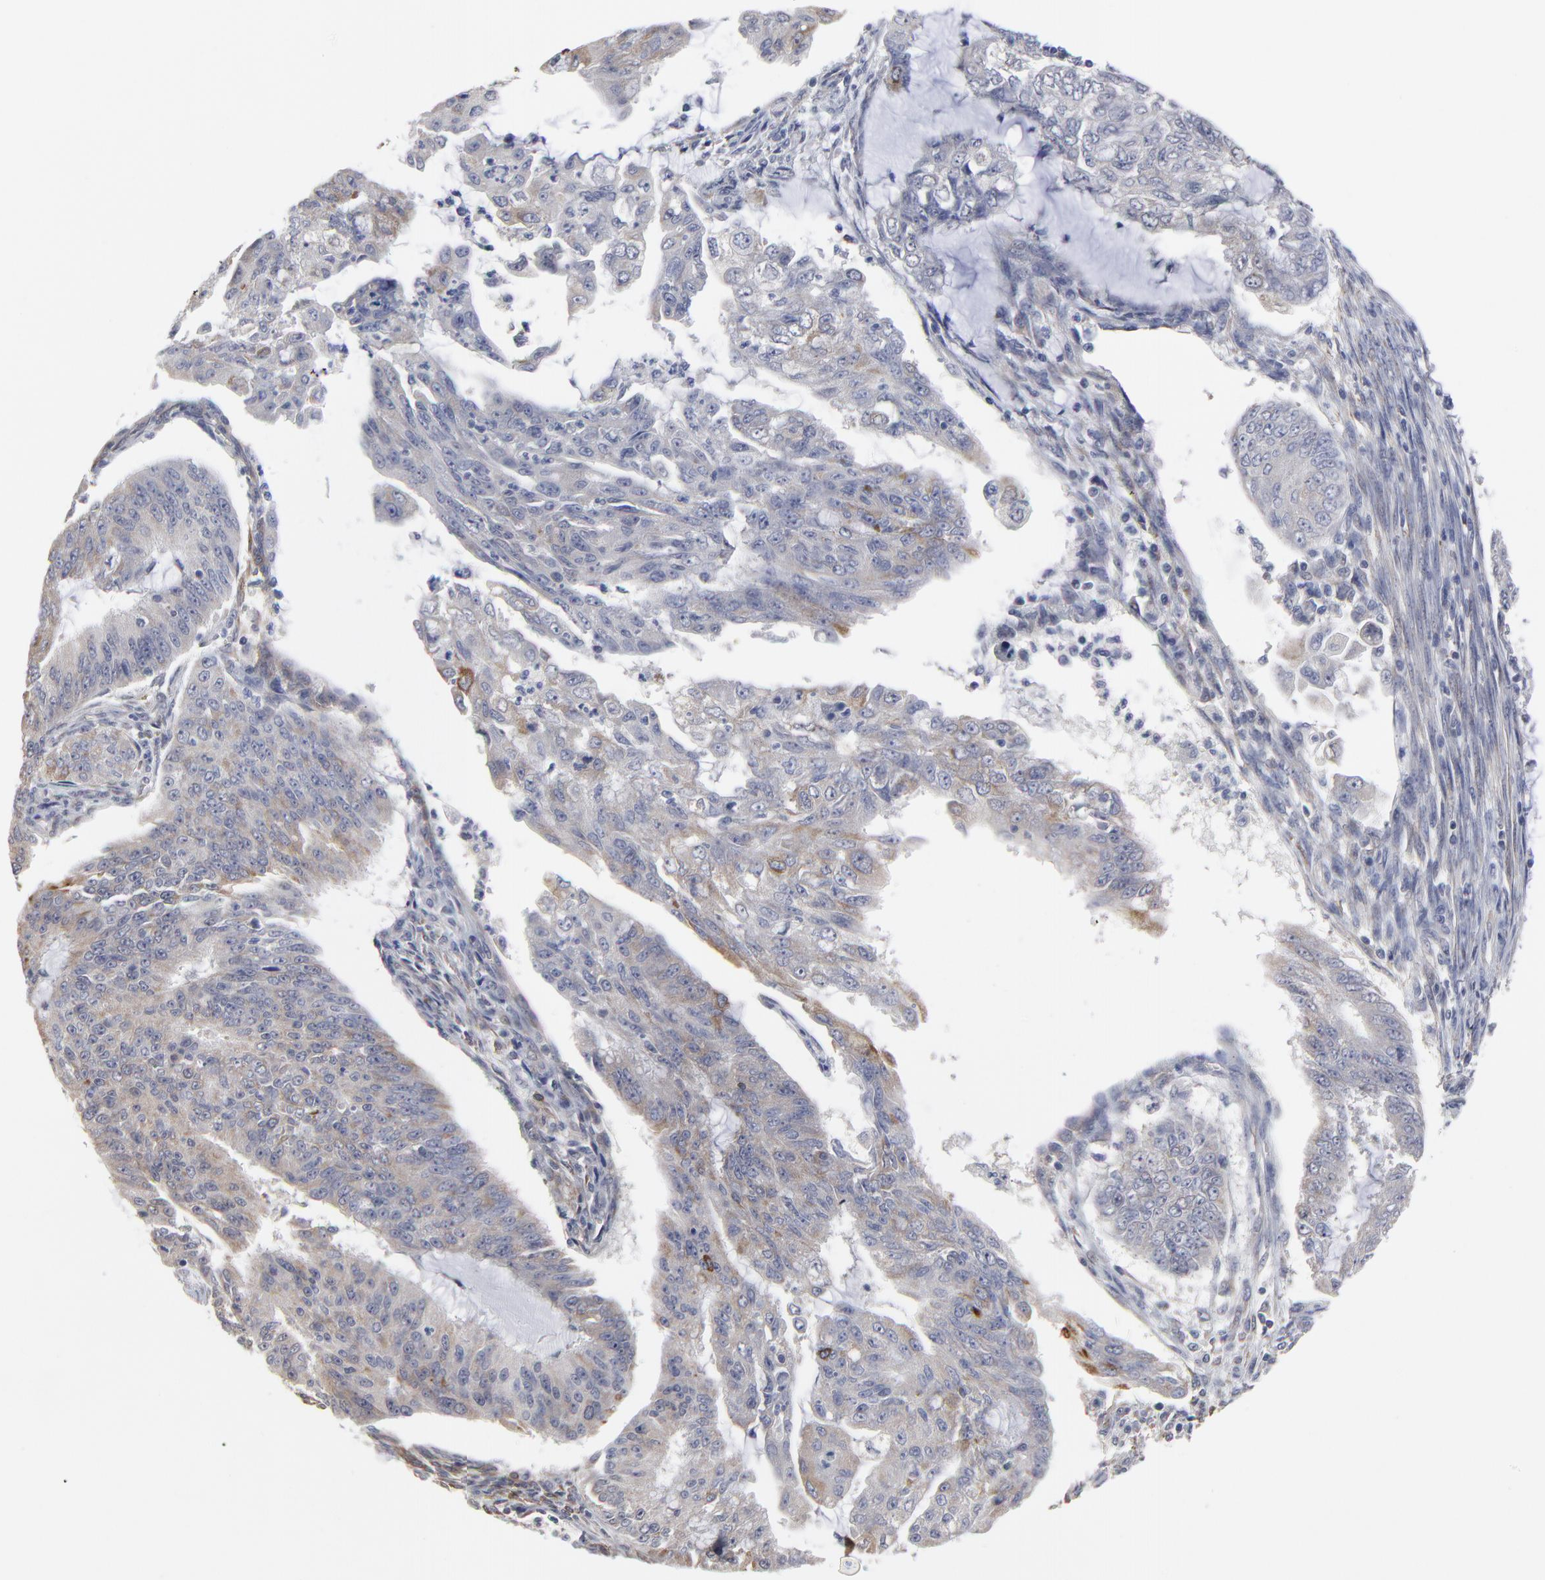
{"staining": {"intensity": "moderate", "quantity": "25%-75%", "location": "cytoplasmic/membranous"}, "tissue": "endometrial cancer", "cell_type": "Tumor cells", "image_type": "cancer", "snomed": [{"axis": "morphology", "description": "Adenocarcinoma, NOS"}, {"axis": "topography", "description": "Endometrium"}], "caption": "Human endometrial cancer (adenocarcinoma) stained with a brown dye demonstrates moderate cytoplasmic/membranous positive staining in approximately 25%-75% of tumor cells.", "gene": "MAGEA10", "patient": {"sex": "female", "age": 75}}